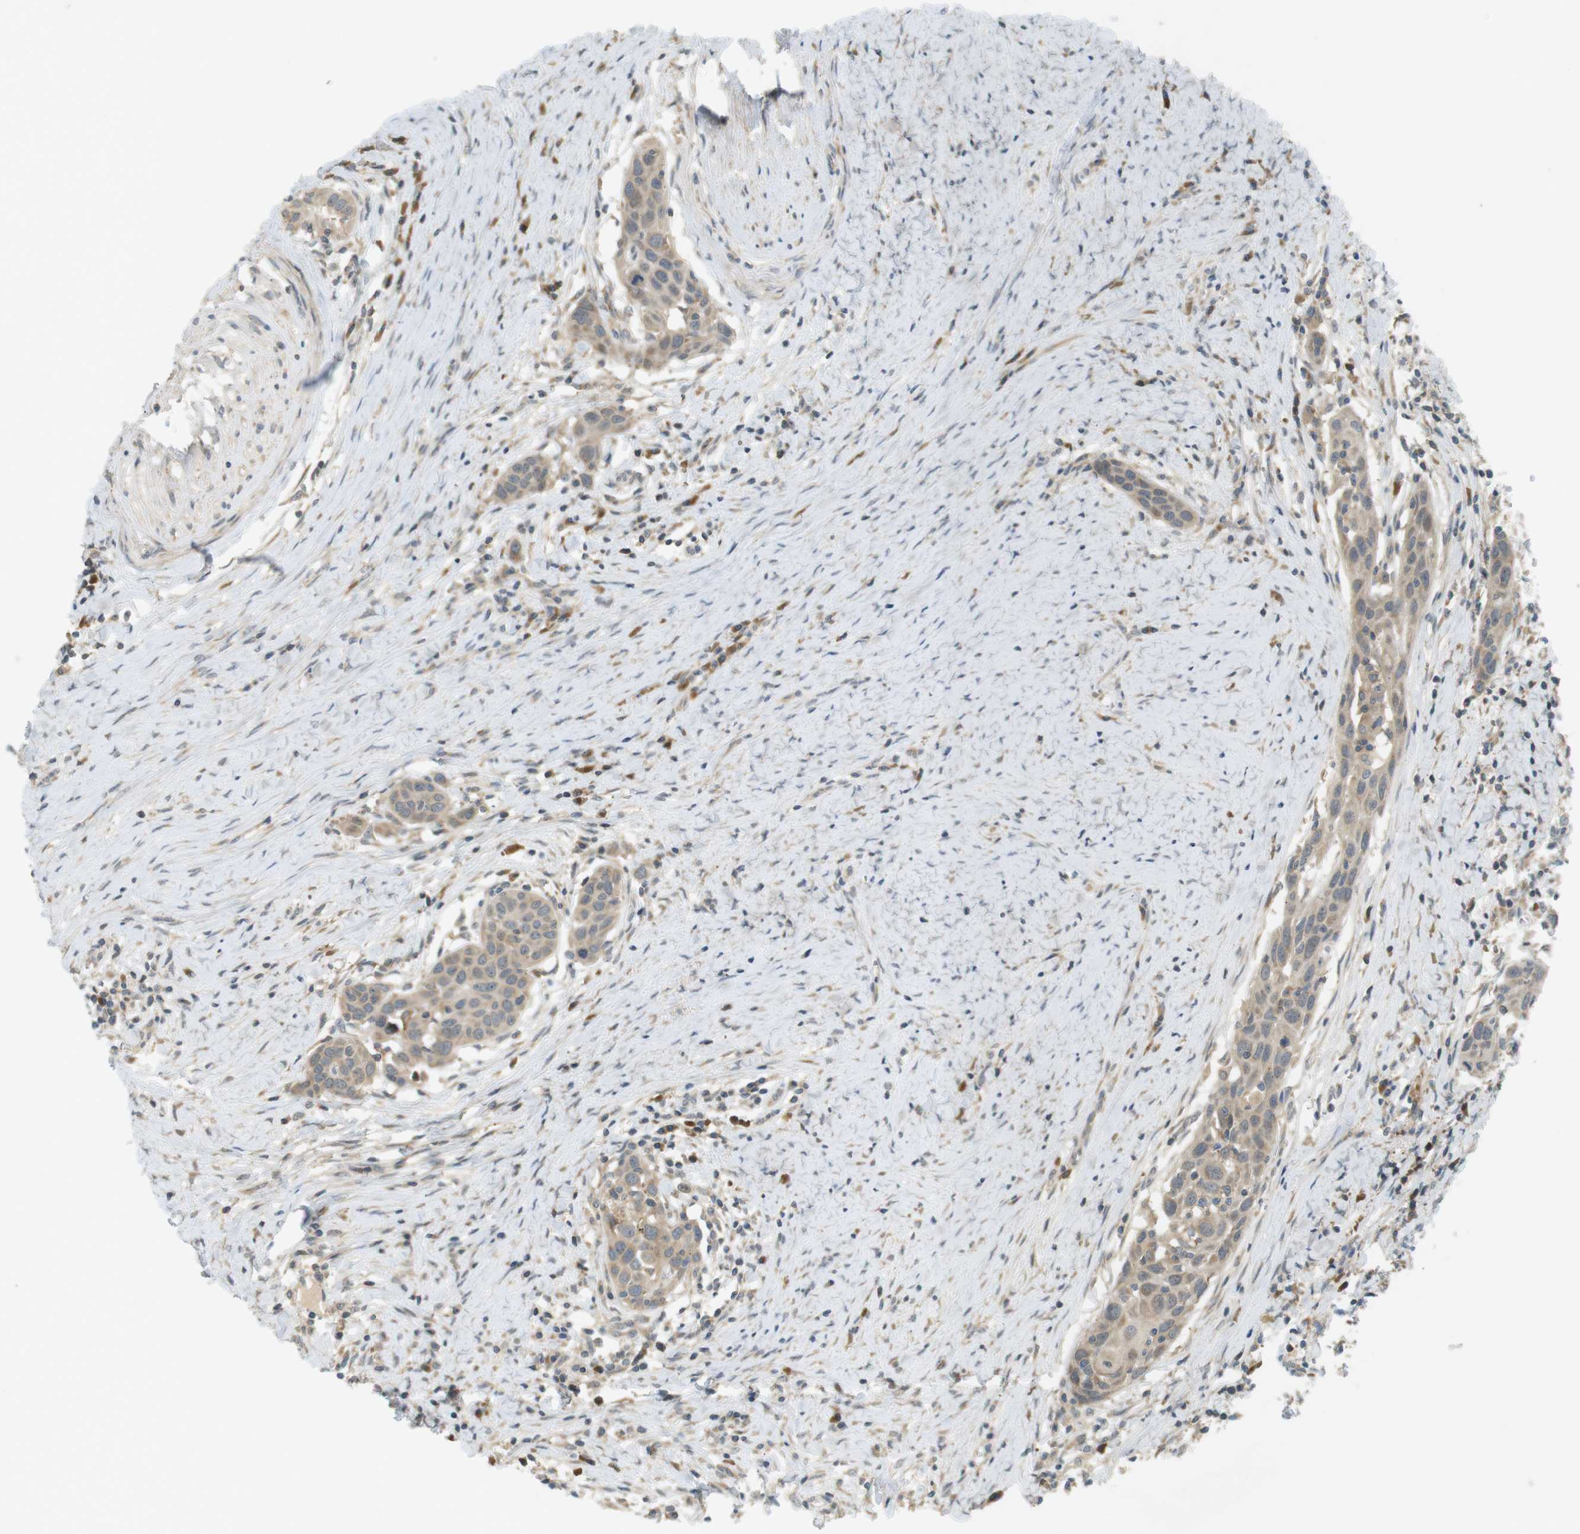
{"staining": {"intensity": "moderate", "quantity": ">75%", "location": "cytoplasmic/membranous"}, "tissue": "head and neck cancer", "cell_type": "Tumor cells", "image_type": "cancer", "snomed": [{"axis": "morphology", "description": "Squamous cell carcinoma, NOS"}, {"axis": "topography", "description": "Oral tissue"}, {"axis": "topography", "description": "Head-Neck"}], "caption": "Moderate cytoplasmic/membranous positivity for a protein is seen in about >75% of tumor cells of head and neck cancer using IHC.", "gene": "CLRN3", "patient": {"sex": "female", "age": 50}}